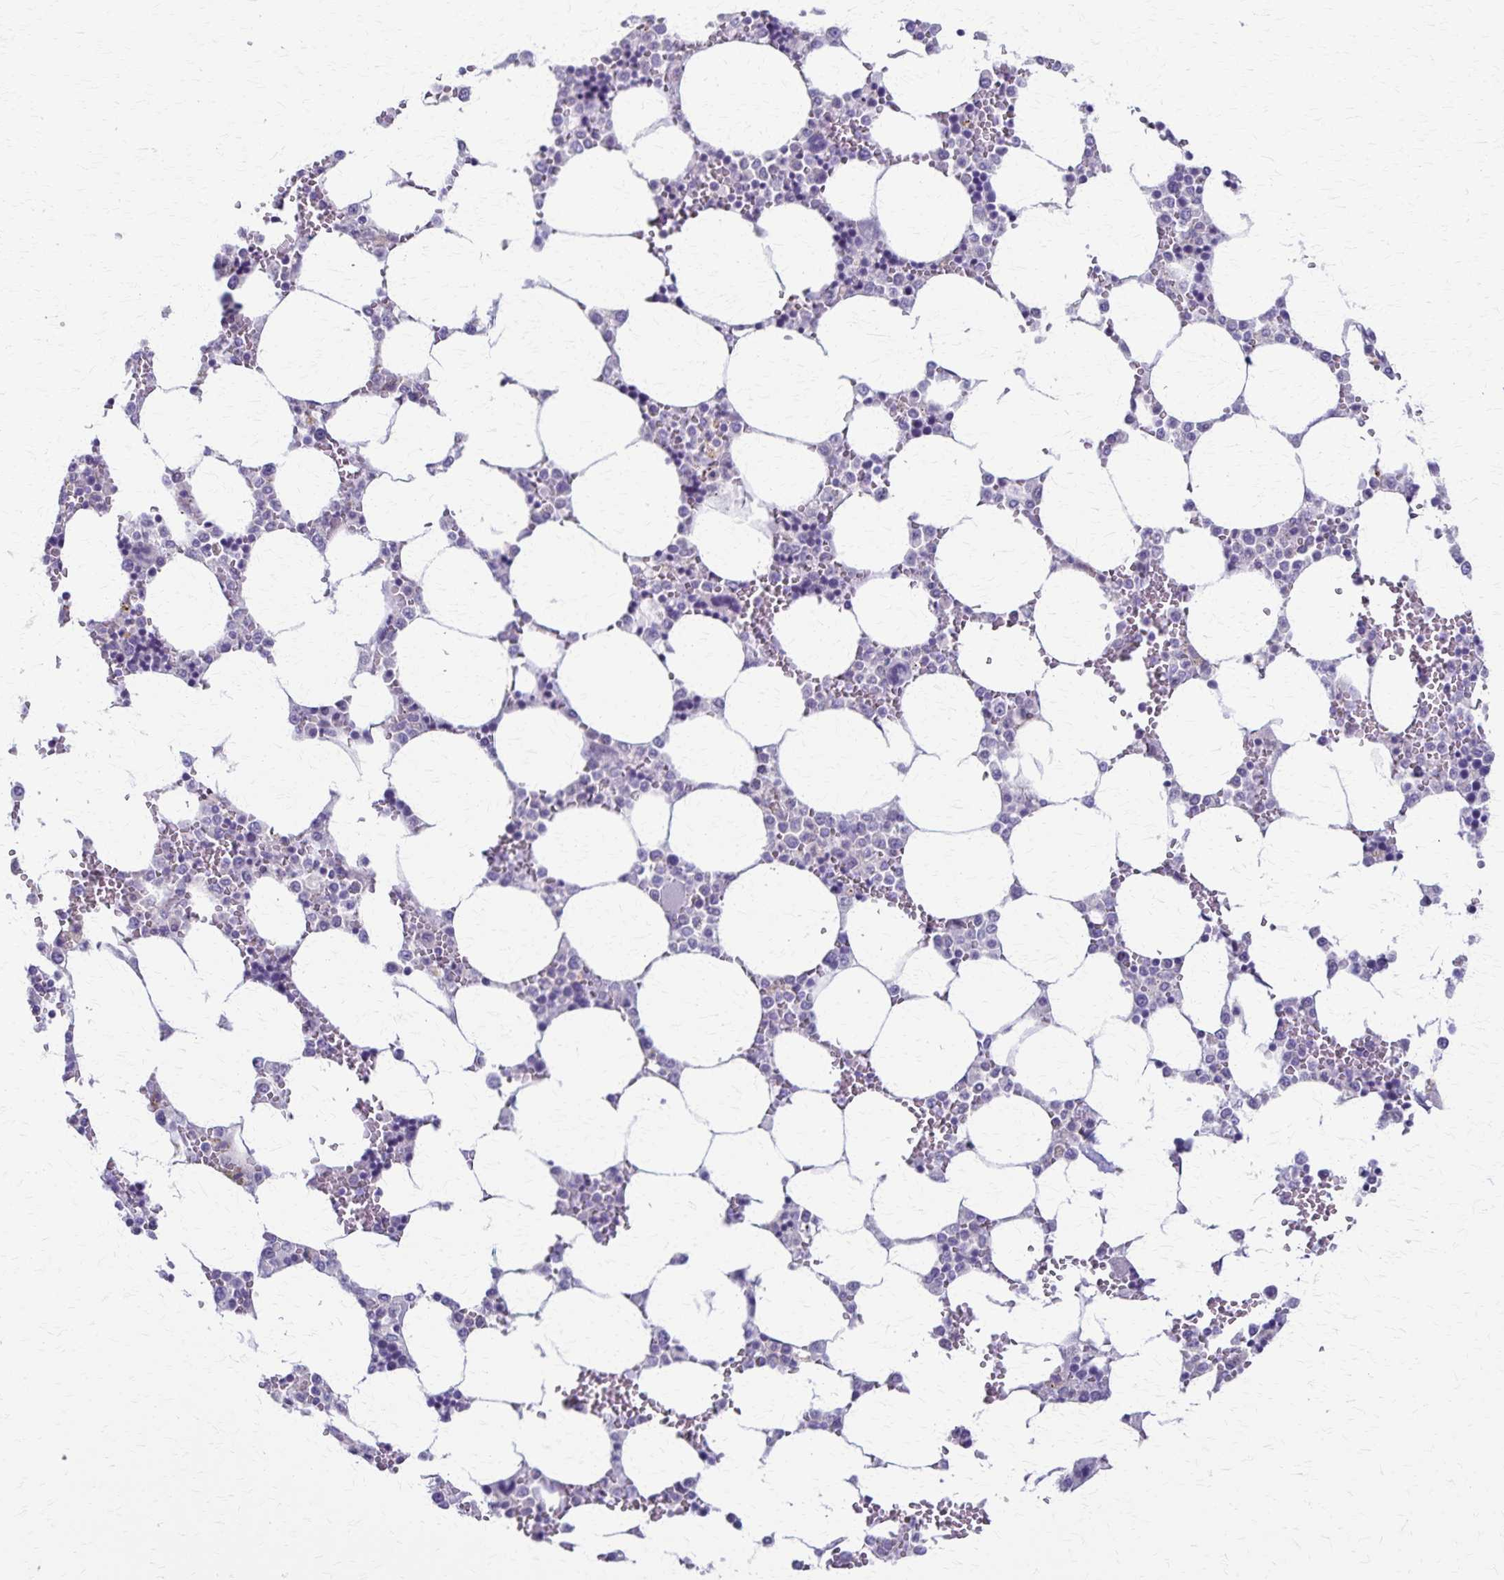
{"staining": {"intensity": "negative", "quantity": "none", "location": "none"}, "tissue": "bone marrow", "cell_type": "Hematopoietic cells", "image_type": "normal", "snomed": [{"axis": "morphology", "description": "Normal tissue, NOS"}, {"axis": "topography", "description": "Bone marrow"}], "caption": "There is no significant staining in hematopoietic cells of bone marrow. The staining is performed using DAB brown chromogen with nuclei counter-stained in using hematoxylin.", "gene": "TMEM60", "patient": {"sex": "male", "age": 64}}